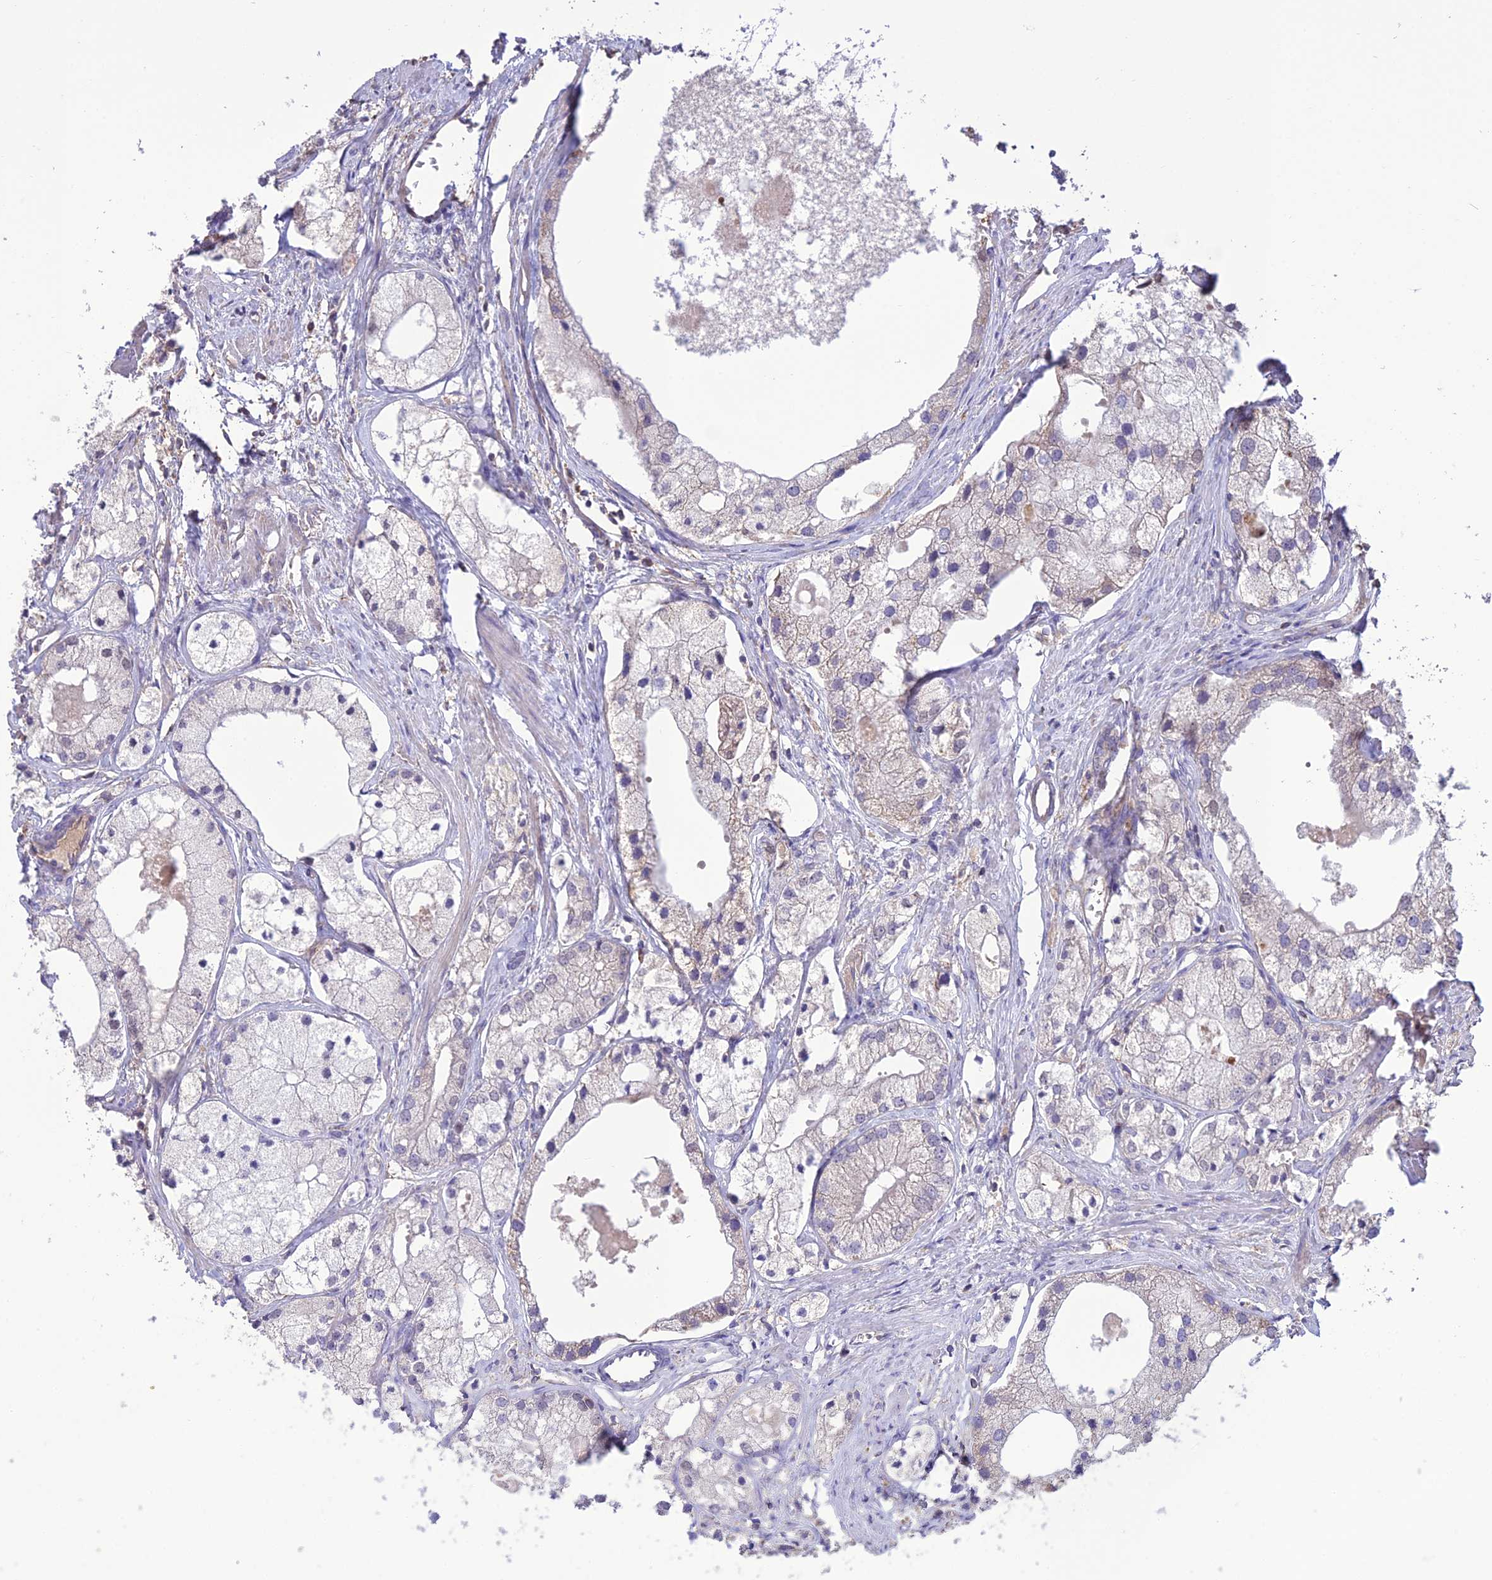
{"staining": {"intensity": "negative", "quantity": "none", "location": "none"}, "tissue": "prostate cancer", "cell_type": "Tumor cells", "image_type": "cancer", "snomed": [{"axis": "morphology", "description": "Adenocarcinoma, Low grade"}, {"axis": "topography", "description": "Prostate"}], "caption": "Image shows no protein positivity in tumor cells of prostate cancer tissue.", "gene": "MIOS", "patient": {"sex": "male", "age": 69}}